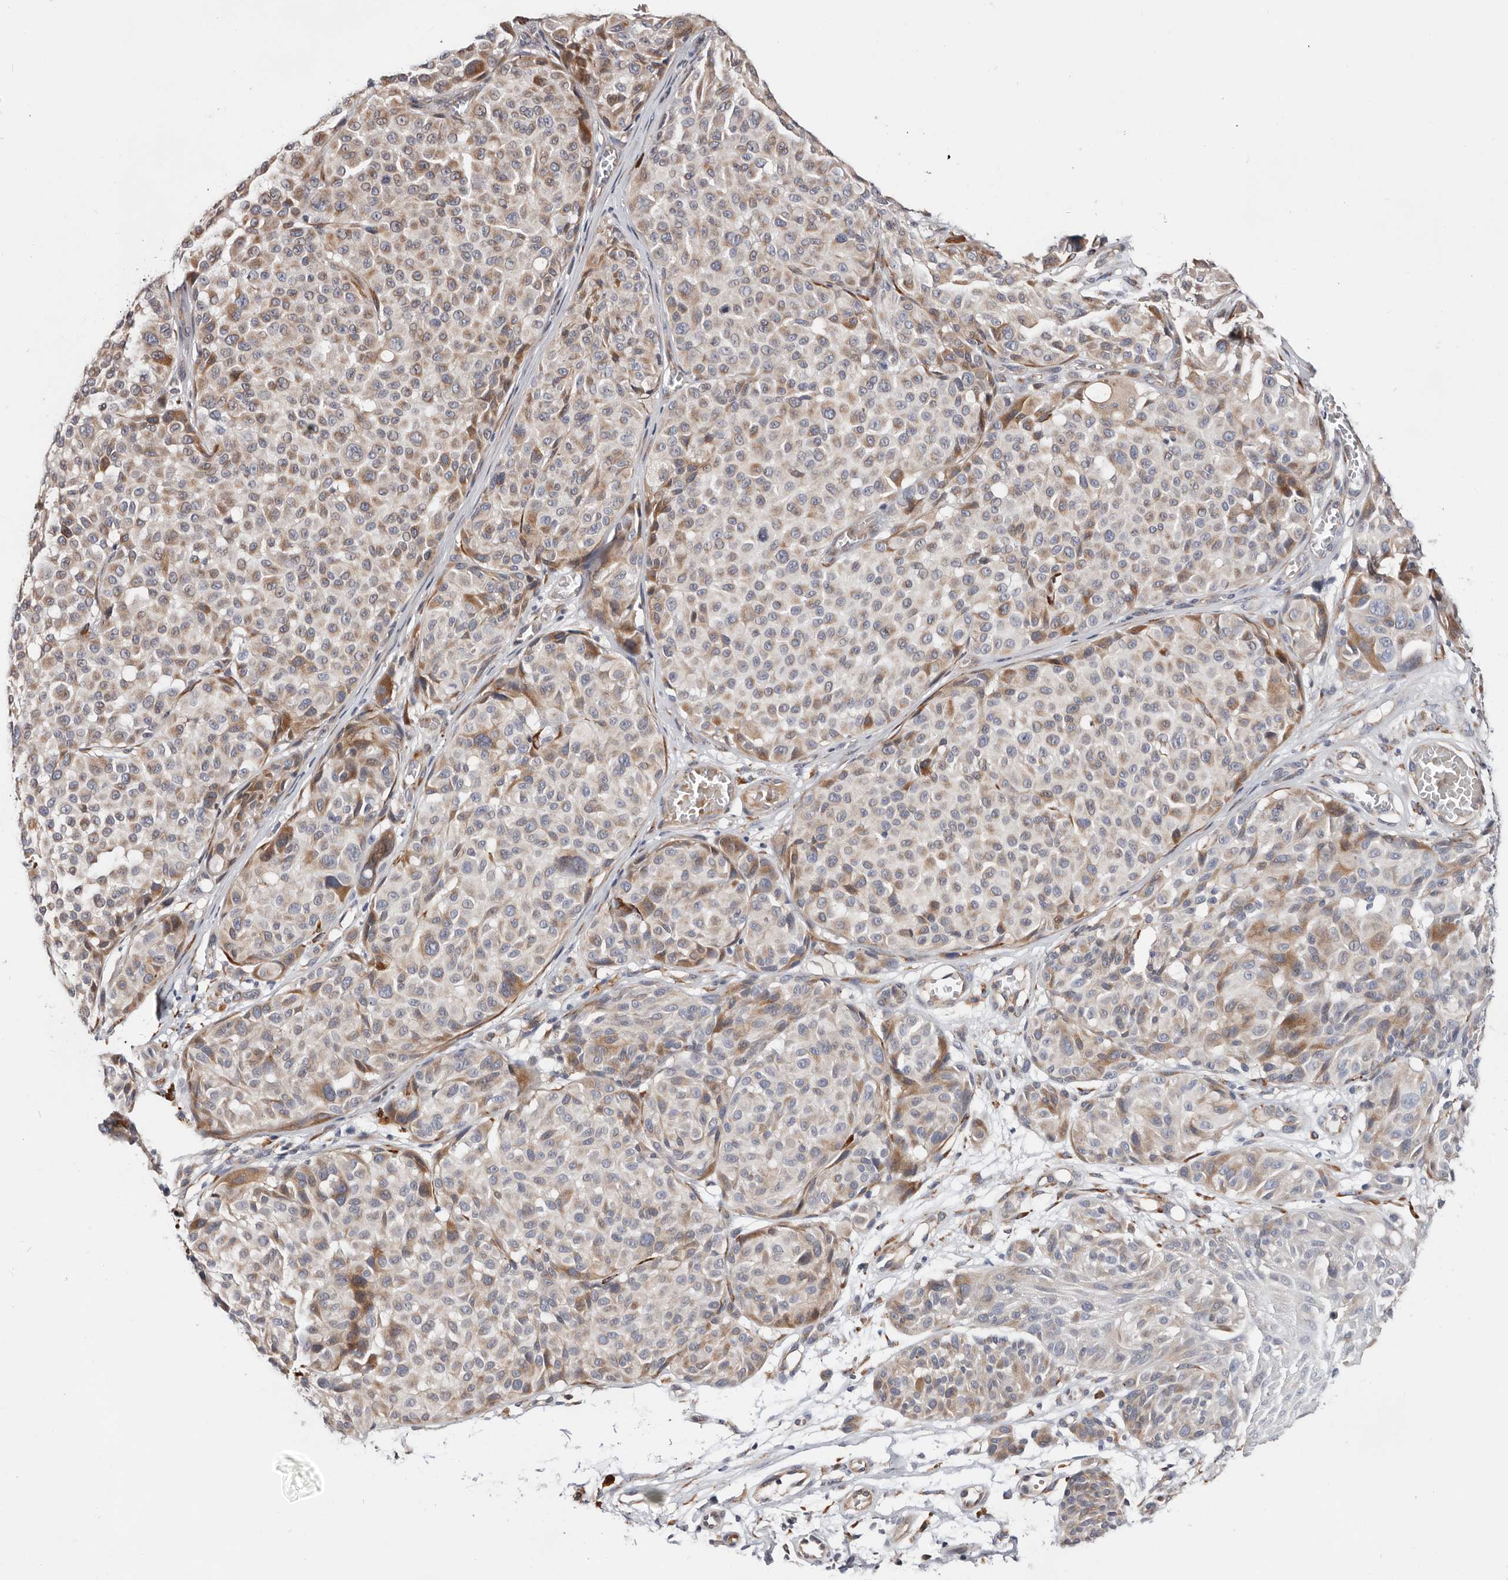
{"staining": {"intensity": "moderate", "quantity": "<25%", "location": "cytoplasmic/membranous"}, "tissue": "melanoma", "cell_type": "Tumor cells", "image_type": "cancer", "snomed": [{"axis": "morphology", "description": "Malignant melanoma, NOS"}, {"axis": "topography", "description": "Skin"}], "caption": "Brown immunohistochemical staining in malignant melanoma reveals moderate cytoplasmic/membranous expression in about <25% of tumor cells.", "gene": "USH1C", "patient": {"sex": "male", "age": 83}}